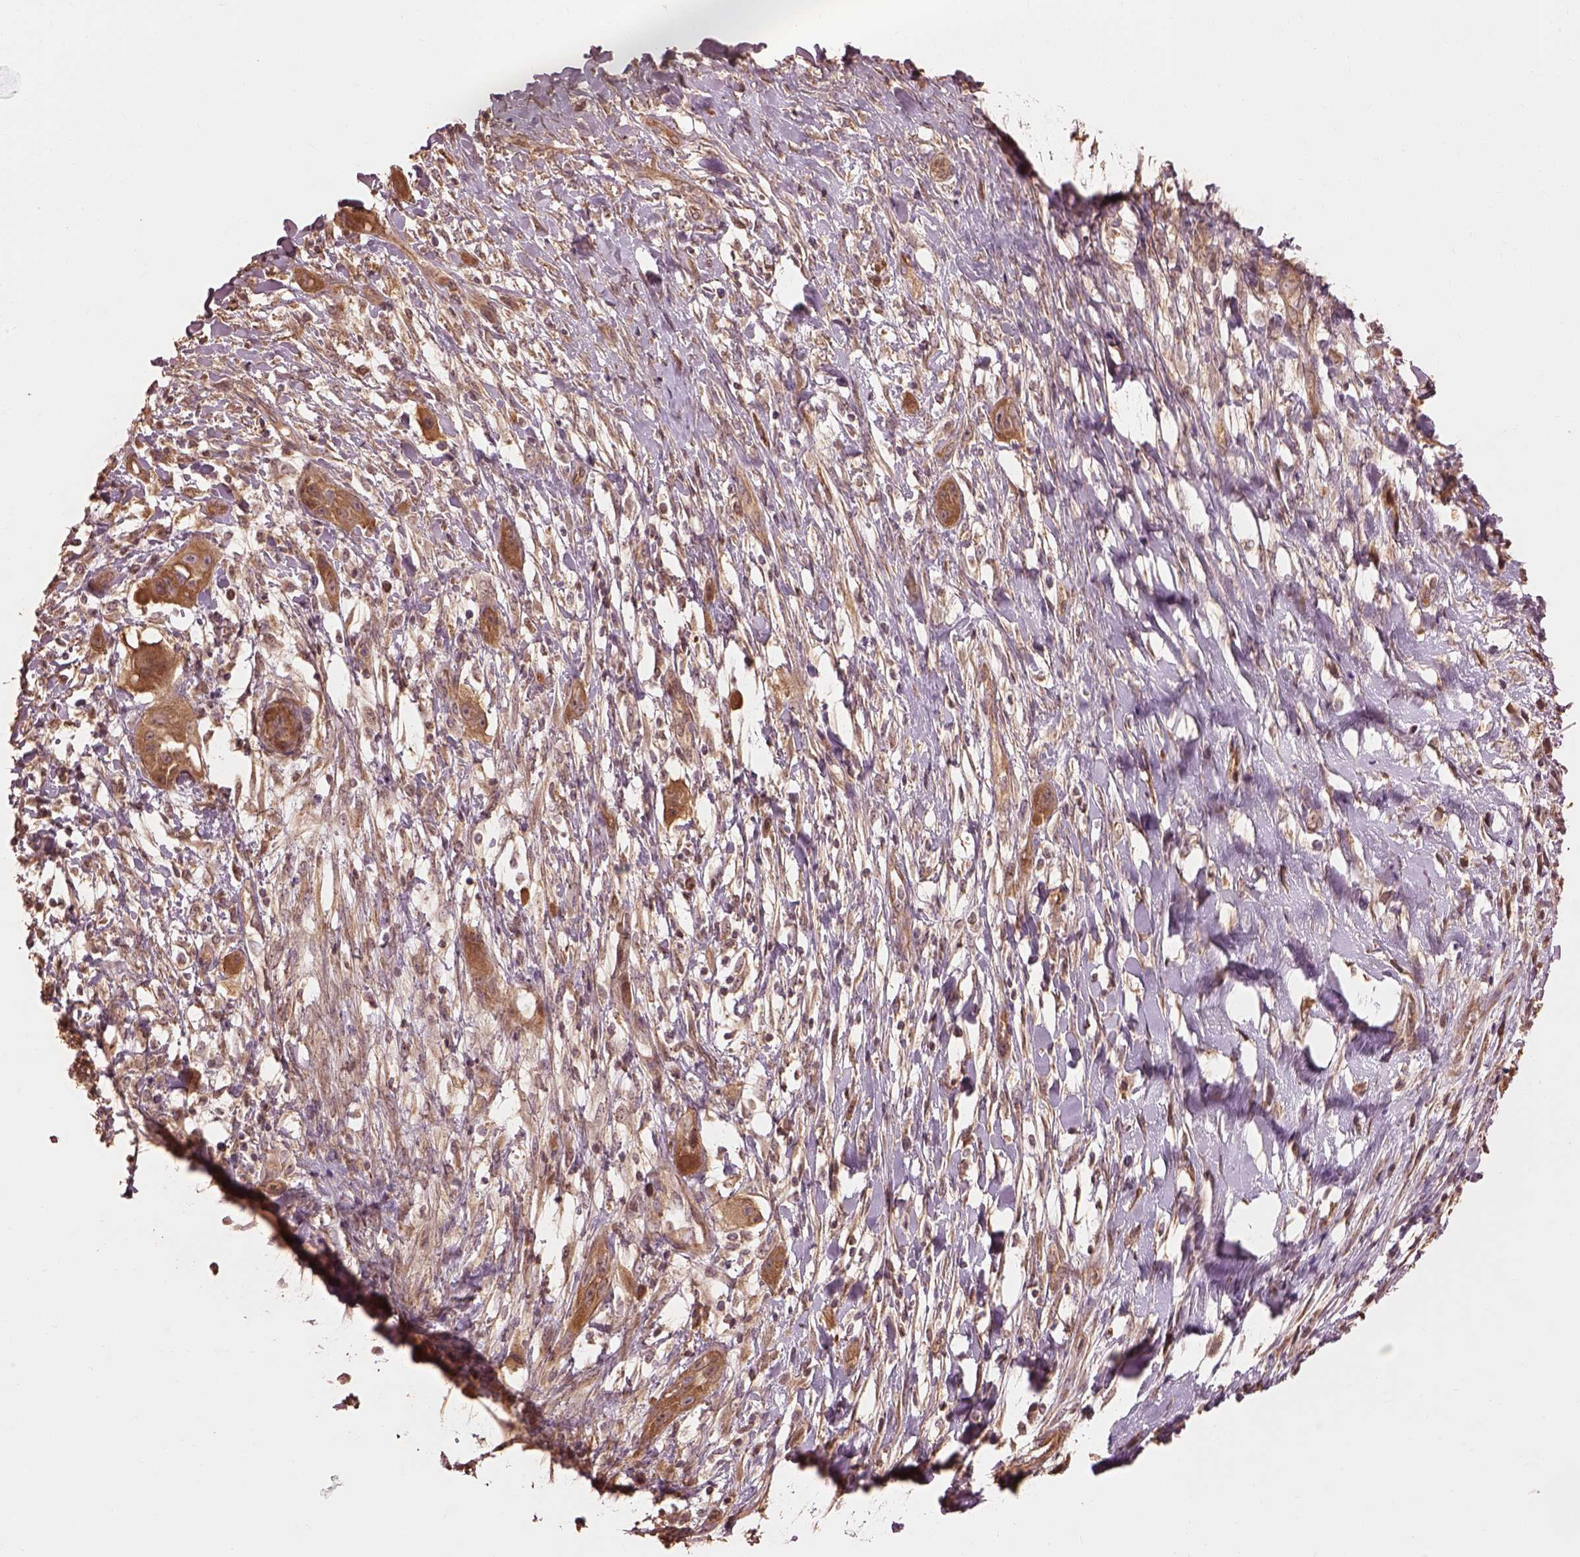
{"staining": {"intensity": "strong", "quantity": ">75%", "location": "cytoplasmic/membranous"}, "tissue": "skin cancer", "cell_type": "Tumor cells", "image_type": "cancer", "snomed": [{"axis": "morphology", "description": "Squamous cell carcinoma, NOS"}, {"axis": "topography", "description": "Skin"}], "caption": "Skin cancer tissue displays strong cytoplasmic/membranous expression in approximately >75% of tumor cells, visualized by immunohistochemistry.", "gene": "METTL4", "patient": {"sex": "male", "age": 62}}